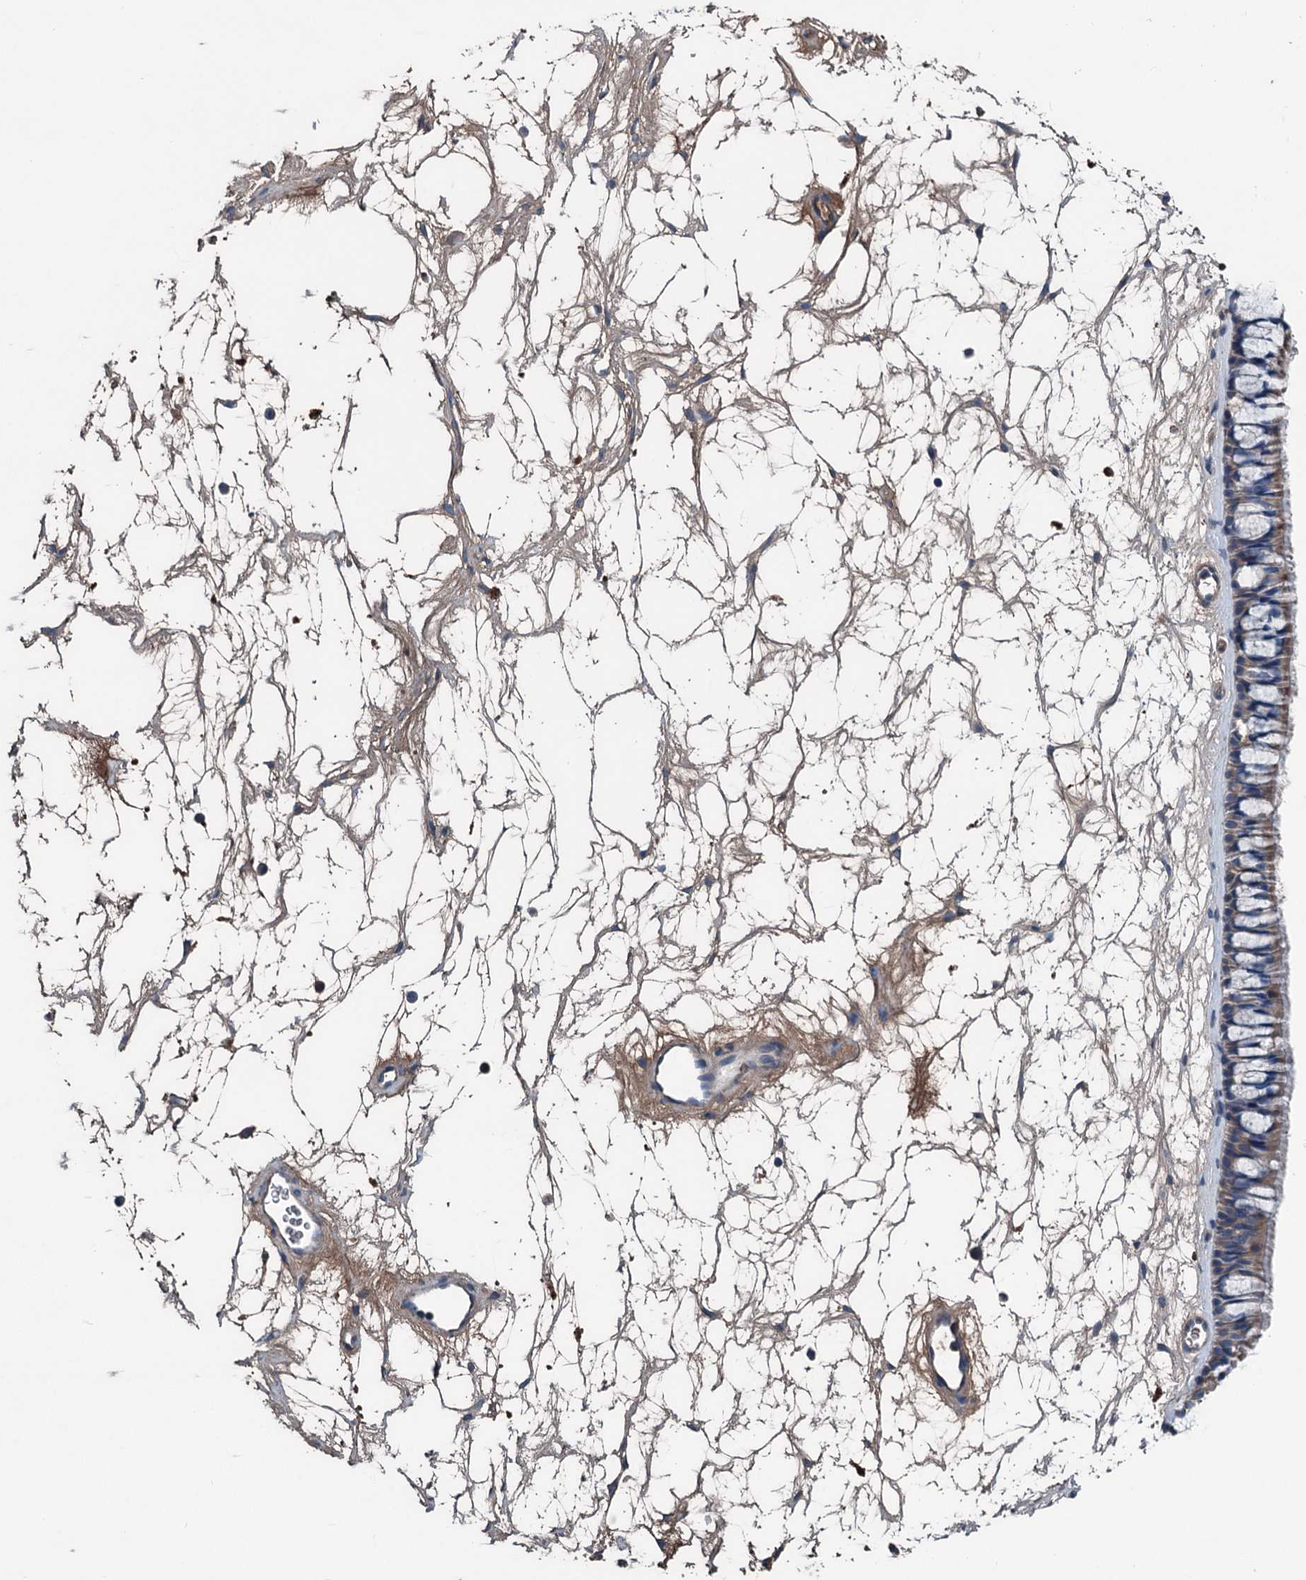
{"staining": {"intensity": "weak", "quantity": "25%-75%", "location": "cytoplasmic/membranous"}, "tissue": "nasopharynx", "cell_type": "Respiratory epithelial cells", "image_type": "normal", "snomed": [{"axis": "morphology", "description": "Normal tissue, NOS"}, {"axis": "topography", "description": "Nasopharynx"}], "caption": "This image reveals immunohistochemistry staining of unremarkable human nasopharynx, with low weak cytoplasmic/membranous expression in about 25%-75% of respiratory epithelial cells.", "gene": "PDSS1", "patient": {"sex": "male", "age": 64}}